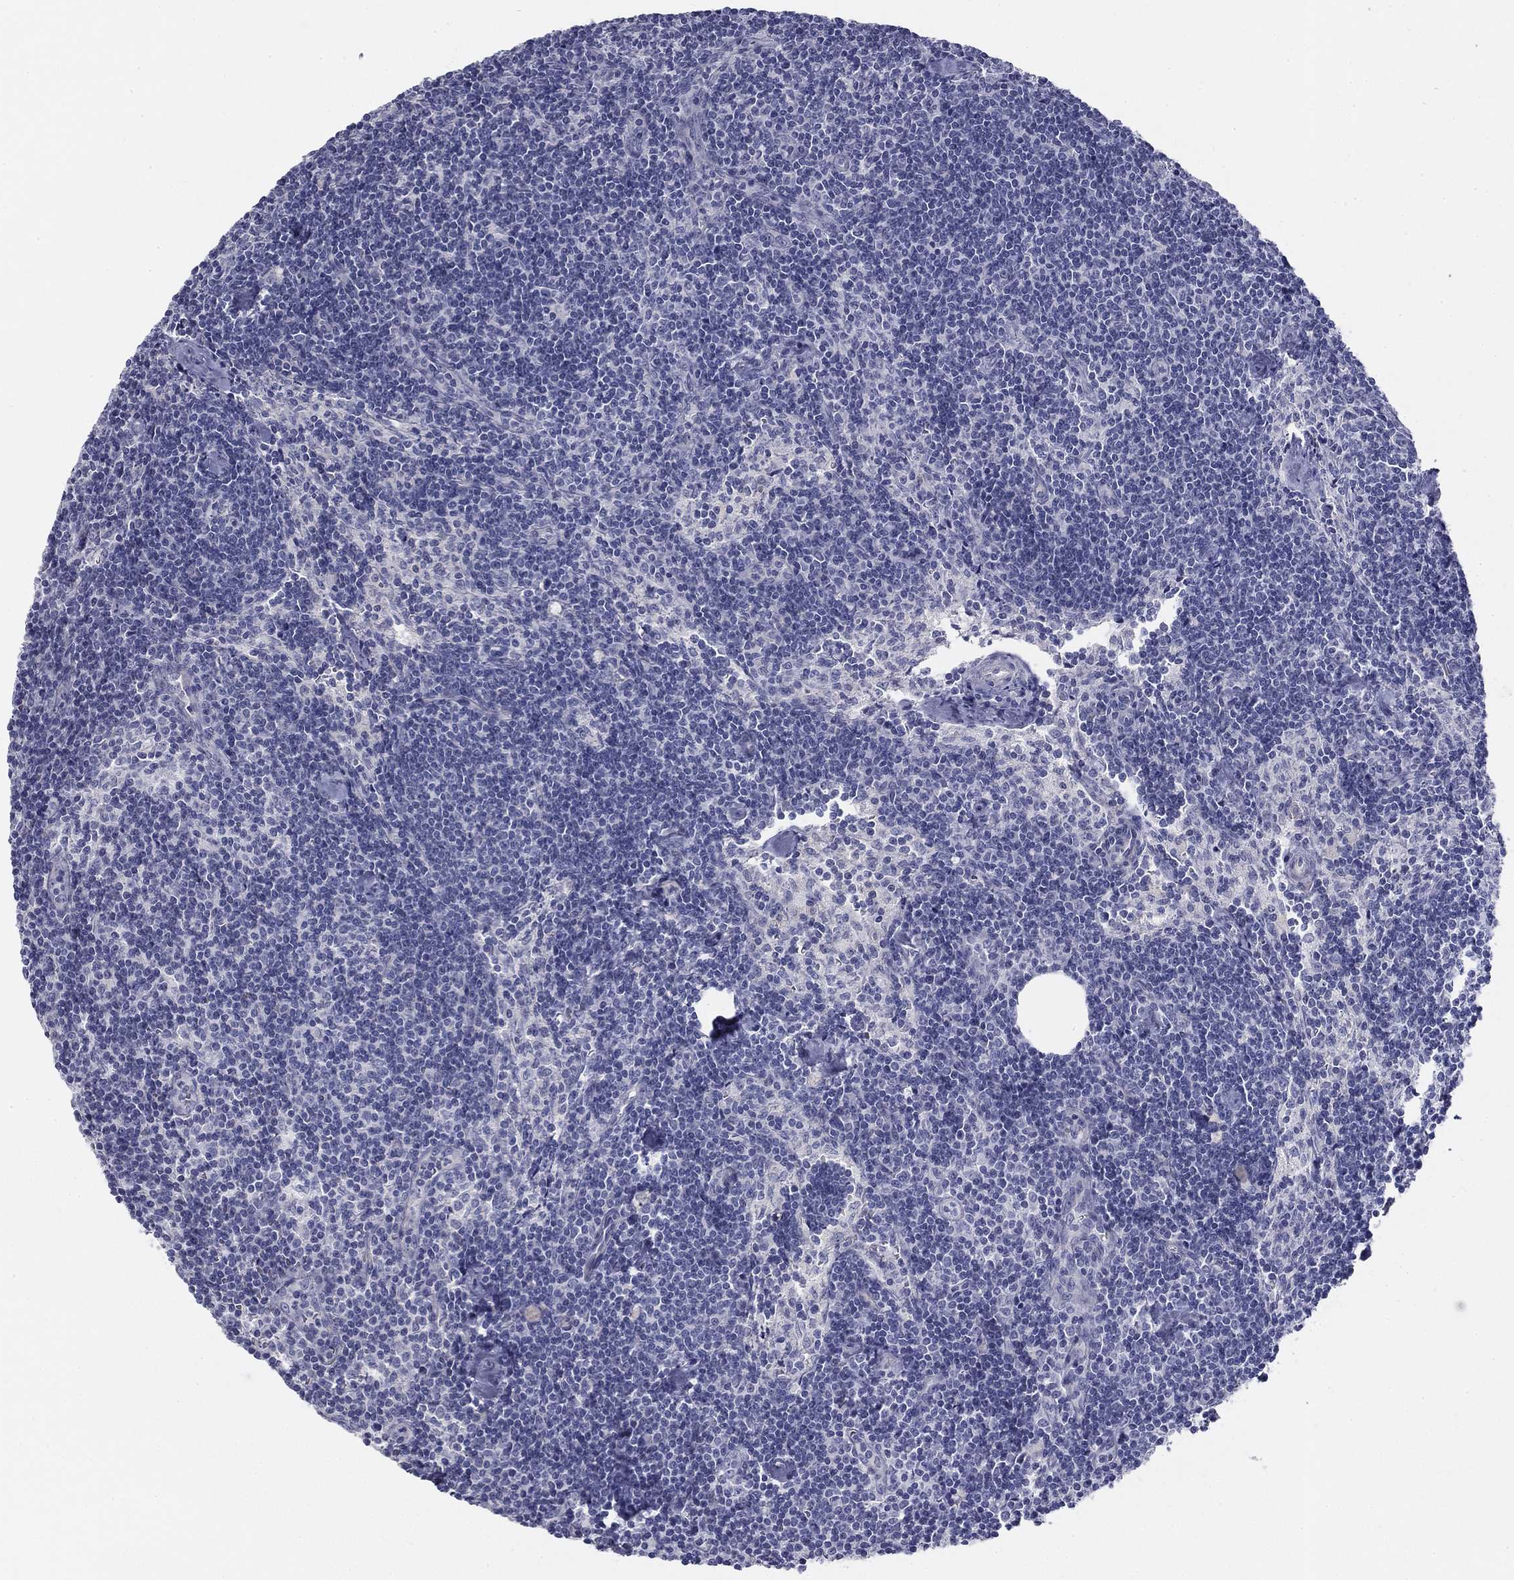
{"staining": {"intensity": "negative", "quantity": "none", "location": "none"}, "tissue": "lymph node", "cell_type": "Germinal center cells", "image_type": "normal", "snomed": [{"axis": "morphology", "description": "Normal tissue, NOS"}, {"axis": "topography", "description": "Lymph node"}], "caption": "Immunohistochemical staining of benign lymph node demonstrates no significant expression in germinal center cells.", "gene": "GALNTL5", "patient": {"sex": "female", "age": 51}}